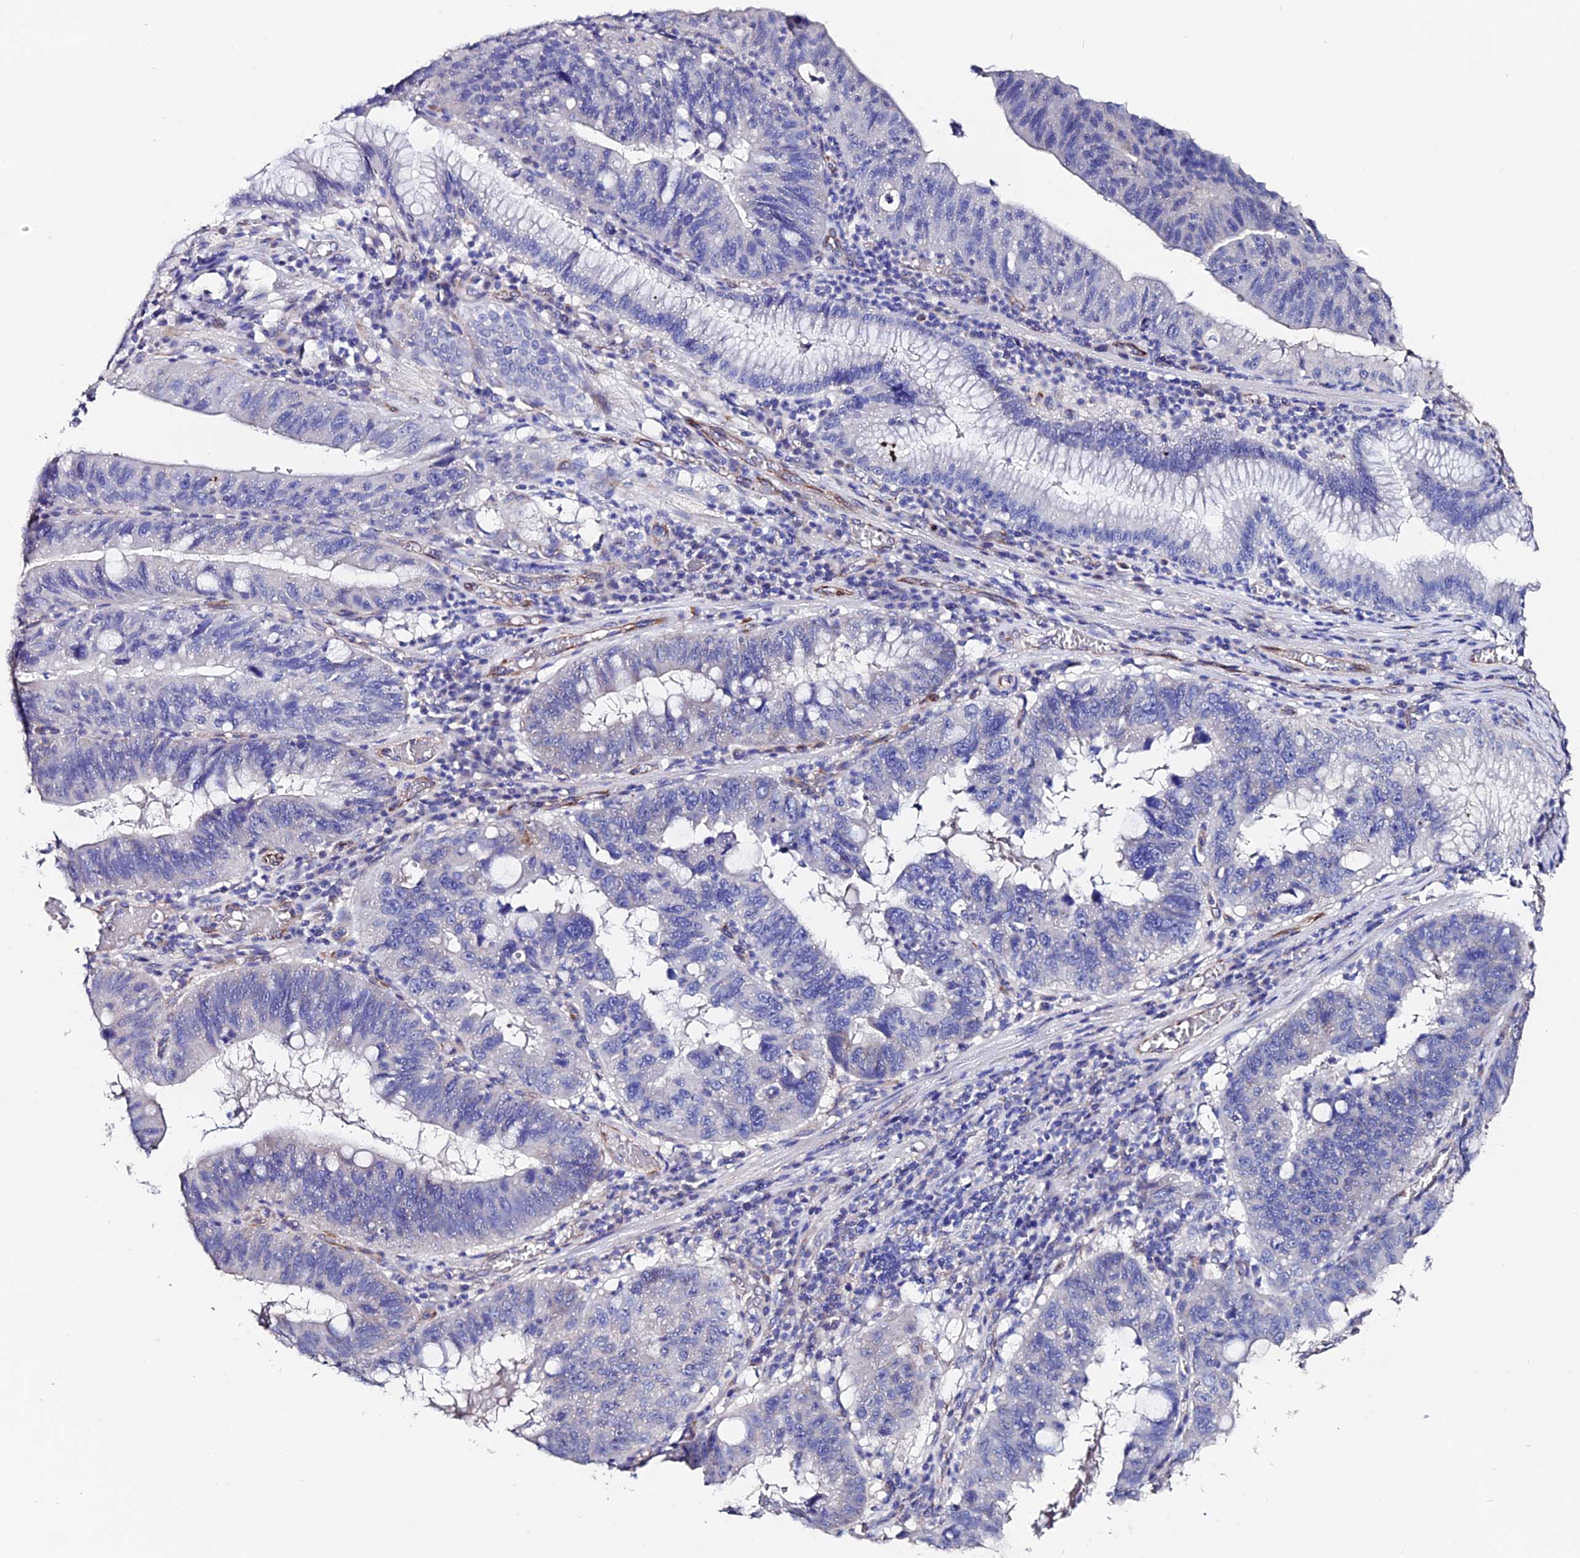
{"staining": {"intensity": "negative", "quantity": "none", "location": "none"}, "tissue": "stomach cancer", "cell_type": "Tumor cells", "image_type": "cancer", "snomed": [{"axis": "morphology", "description": "Adenocarcinoma, NOS"}, {"axis": "topography", "description": "Stomach"}], "caption": "Stomach cancer (adenocarcinoma) was stained to show a protein in brown. There is no significant expression in tumor cells.", "gene": "ESM1", "patient": {"sex": "male", "age": 59}}